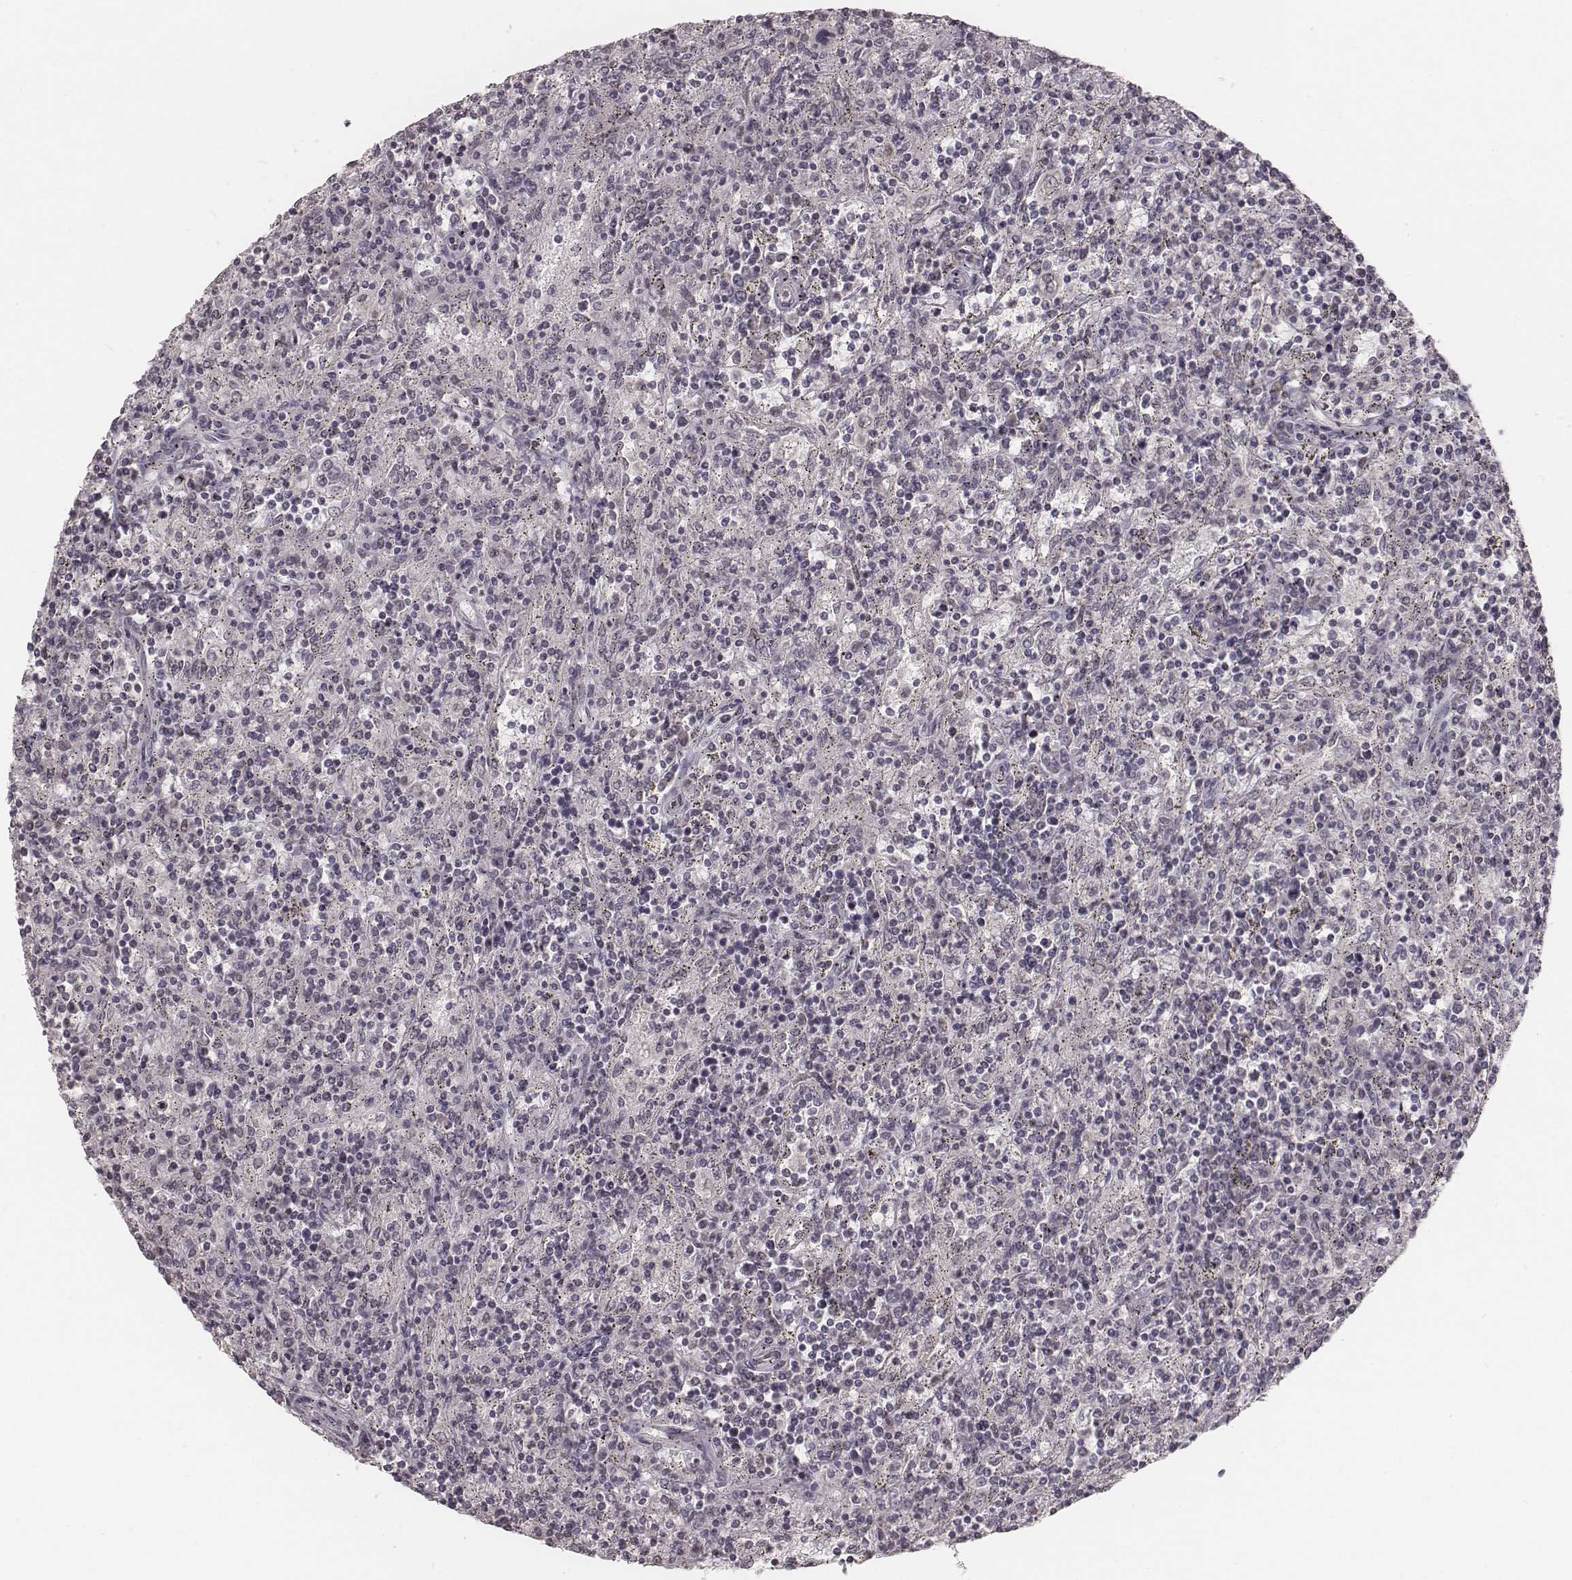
{"staining": {"intensity": "negative", "quantity": "none", "location": "none"}, "tissue": "lymphoma", "cell_type": "Tumor cells", "image_type": "cancer", "snomed": [{"axis": "morphology", "description": "Malignant lymphoma, non-Hodgkin's type, Low grade"}, {"axis": "topography", "description": "Spleen"}], "caption": "Immunohistochemical staining of human malignant lymphoma, non-Hodgkin's type (low-grade) exhibits no significant expression in tumor cells.", "gene": "IQCG", "patient": {"sex": "male", "age": 62}}